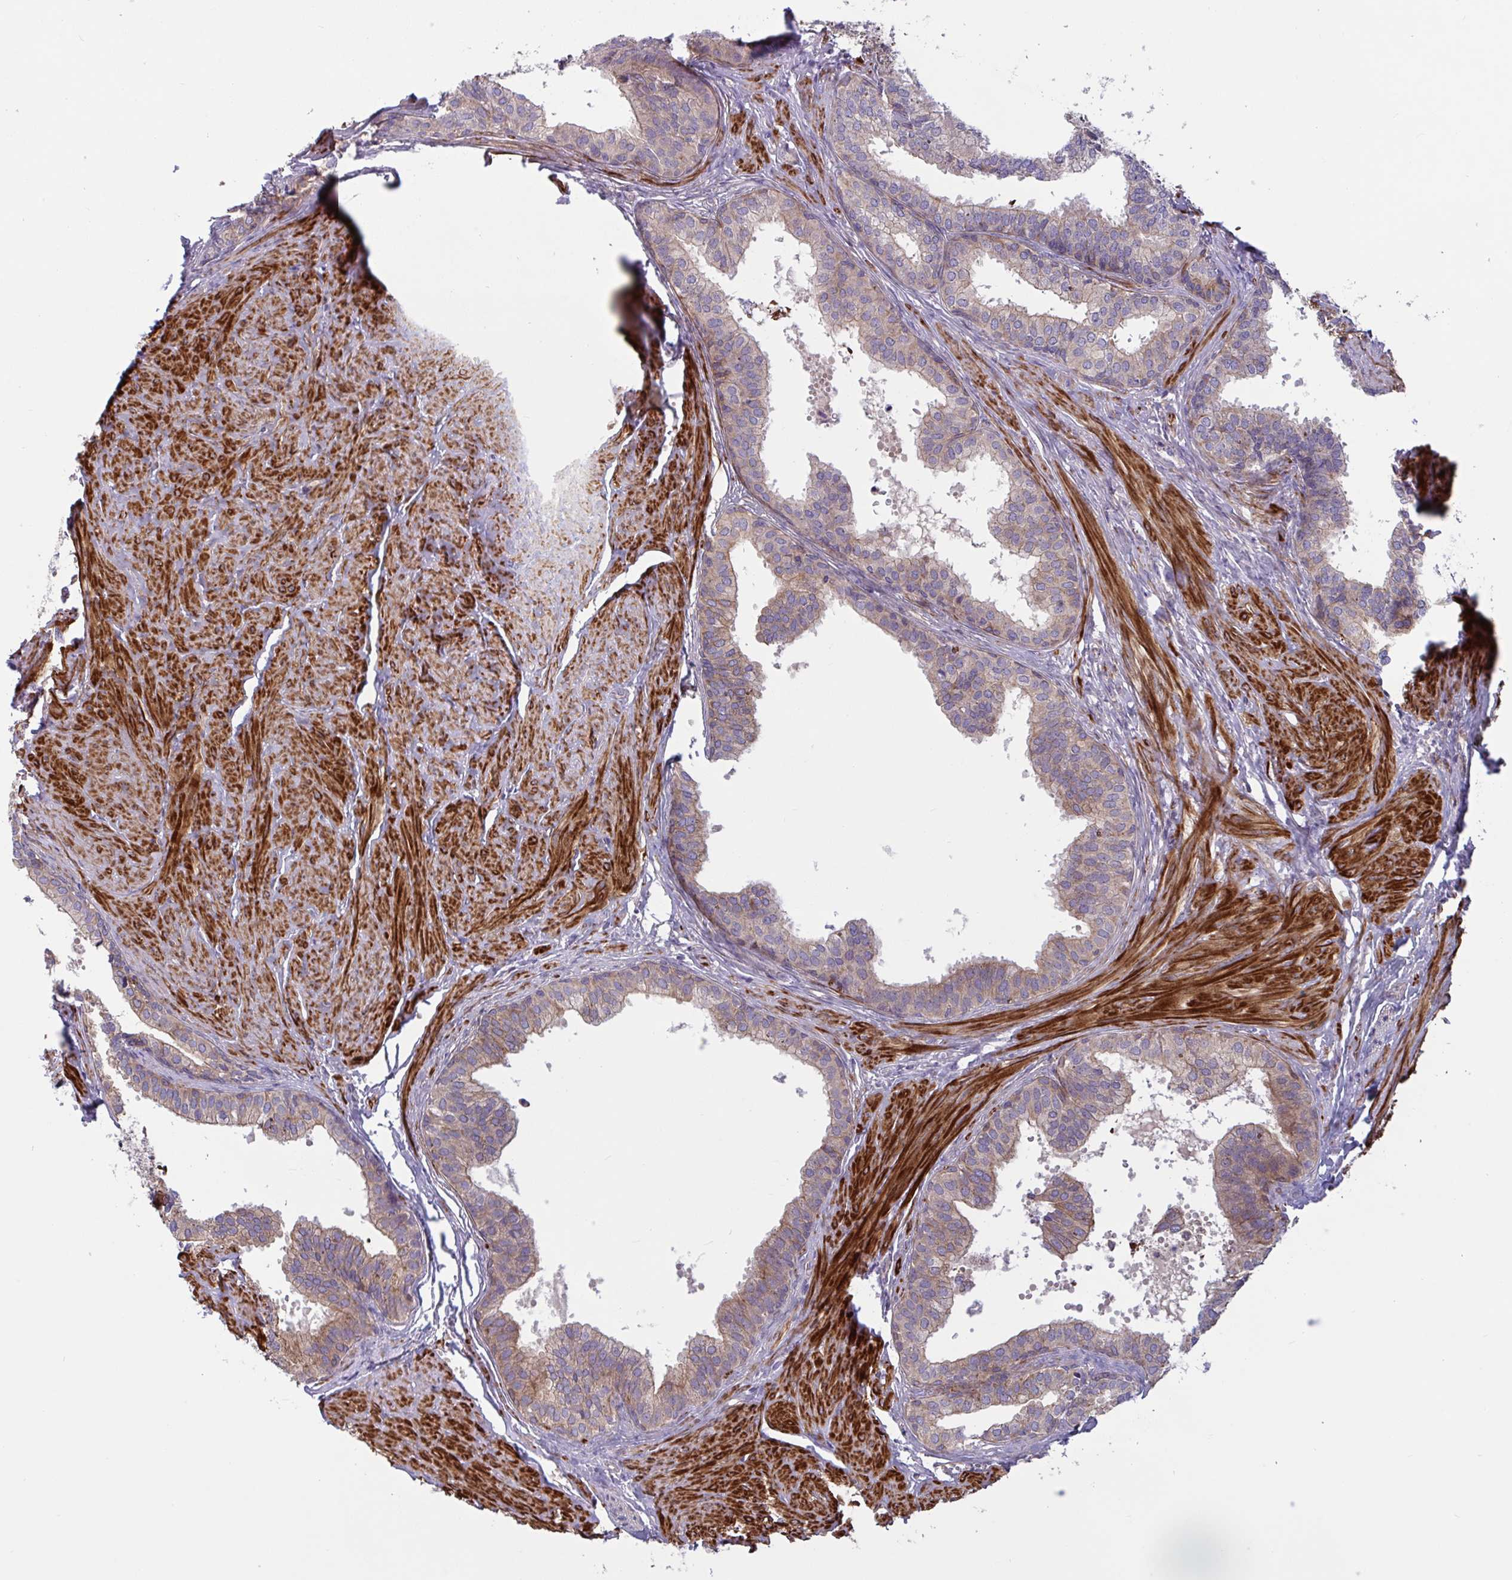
{"staining": {"intensity": "weak", "quantity": "25%-75%", "location": "cytoplasmic/membranous"}, "tissue": "prostate", "cell_type": "Glandular cells", "image_type": "normal", "snomed": [{"axis": "morphology", "description": "Normal tissue, NOS"}, {"axis": "topography", "description": "Prostate"}, {"axis": "topography", "description": "Peripheral nerve tissue"}], "caption": "There is low levels of weak cytoplasmic/membranous expression in glandular cells of unremarkable prostate, as demonstrated by immunohistochemical staining (brown color).", "gene": "TANK", "patient": {"sex": "male", "age": 55}}